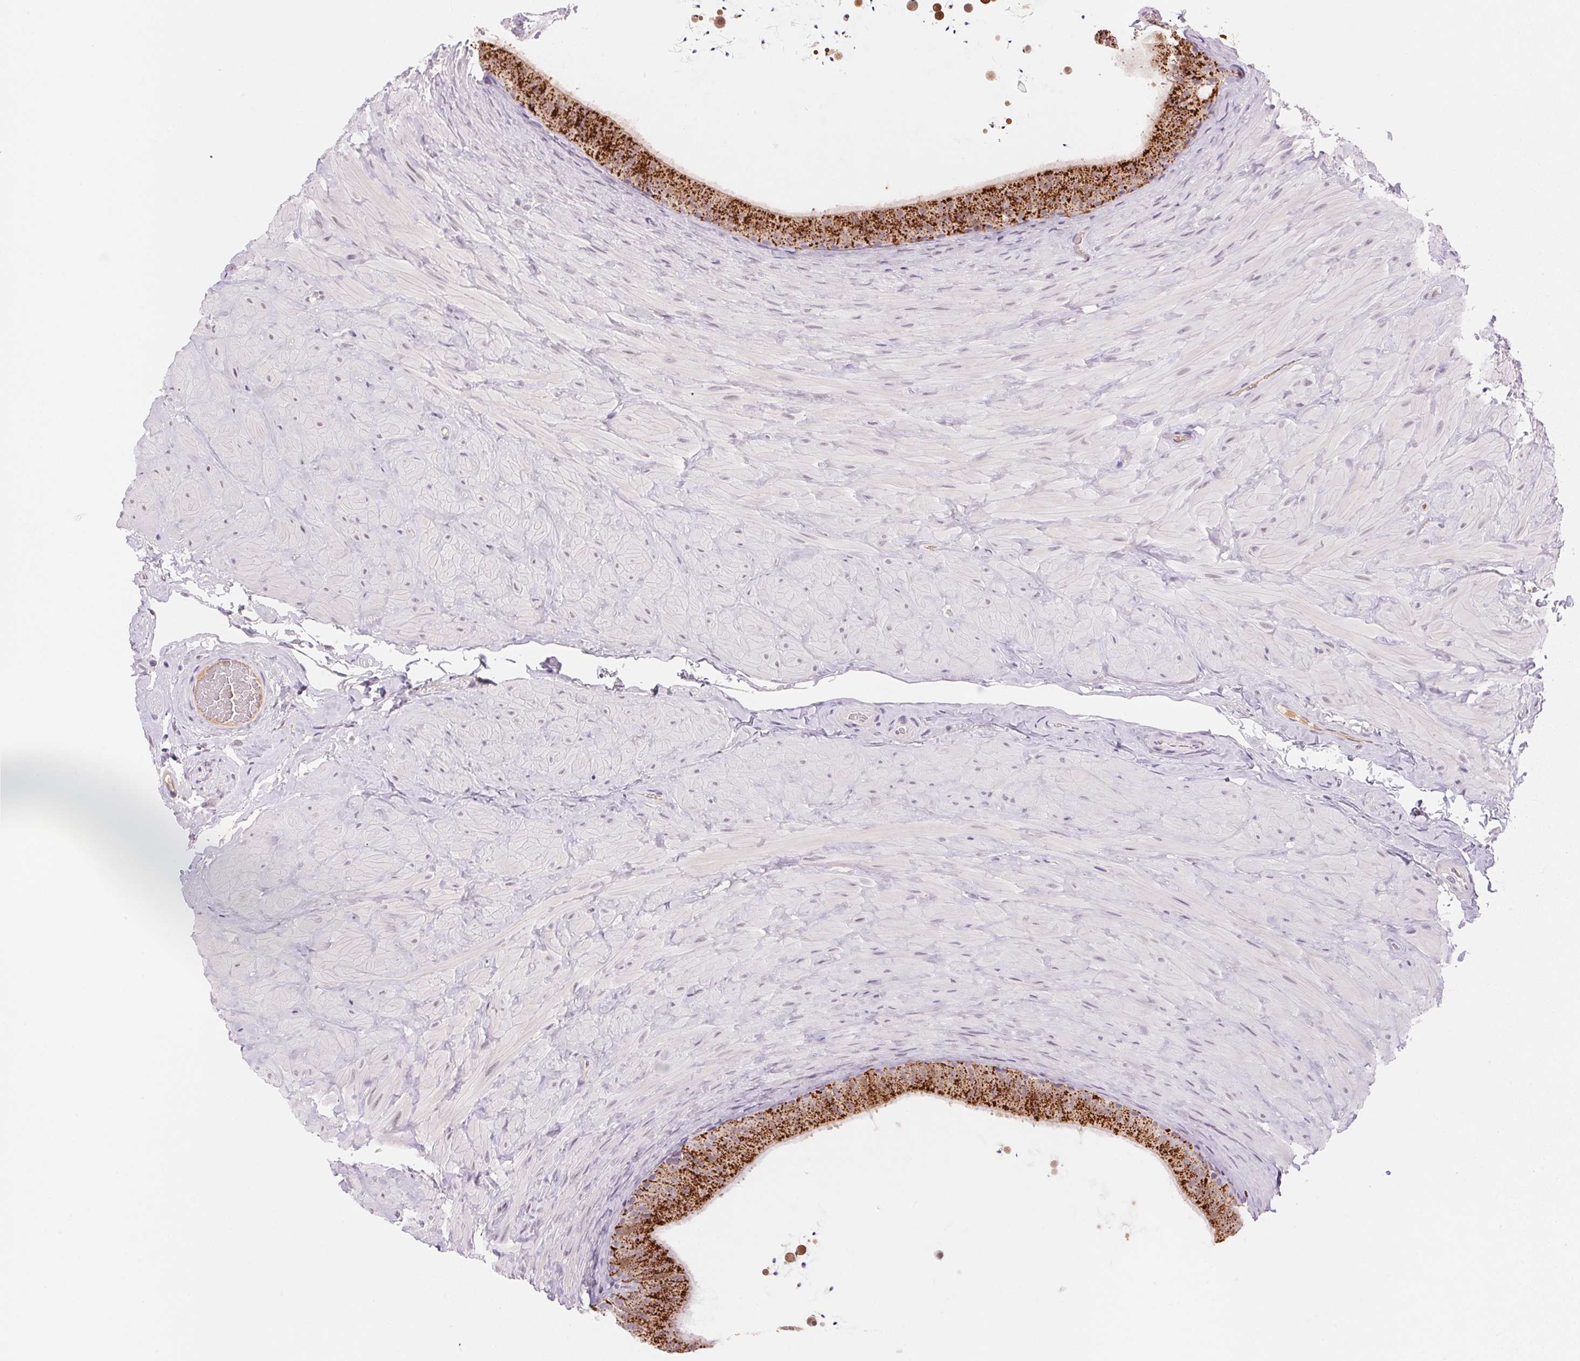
{"staining": {"intensity": "strong", "quantity": ">75%", "location": "cytoplasmic/membranous"}, "tissue": "epididymis", "cell_type": "Glandular cells", "image_type": "normal", "snomed": [{"axis": "morphology", "description": "Normal tissue, NOS"}, {"axis": "topography", "description": "Epididymis, spermatic cord, NOS"}, {"axis": "topography", "description": "Epididymis"}], "caption": "Normal epididymis displays strong cytoplasmic/membranous staining in approximately >75% of glandular cells, visualized by immunohistochemistry. (DAB (3,3'-diaminobenzidine) IHC, brown staining for protein, blue staining for nuclei).", "gene": "FNDC4", "patient": {"sex": "male", "age": 31}}